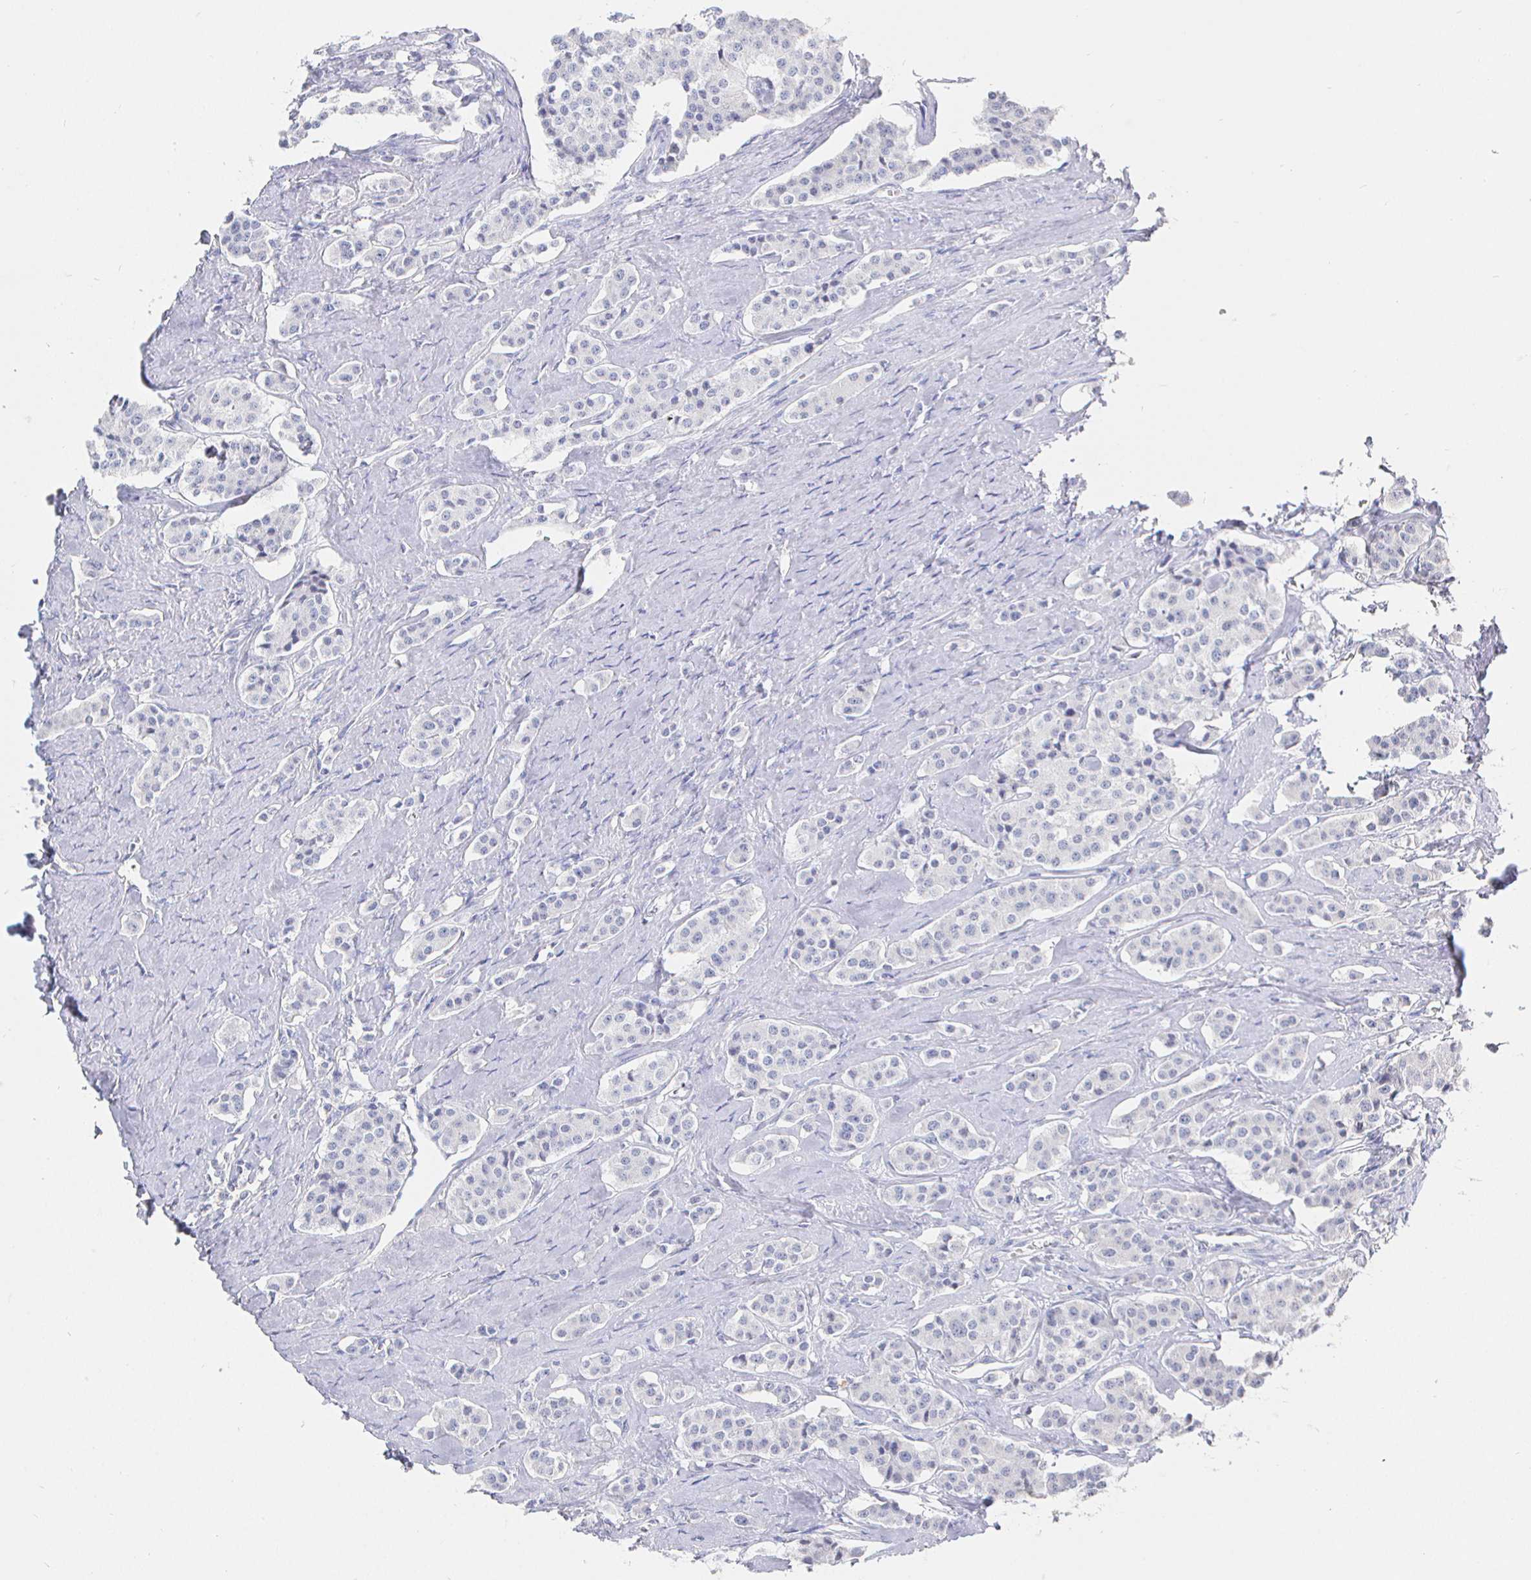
{"staining": {"intensity": "negative", "quantity": "none", "location": "none"}, "tissue": "carcinoid", "cell_type": "Tumor cells", "image_type": "cancer", "snomed": [{"axis": "morphology", "description": "Carcinoid, malignant, NOS"}, {"axis": "topography", "description": "Small intestine"}], "caption": "Carcinoid was stained to show a protein in brown. There is no significant staining in tumor cells.", "gene": "LRRC23", "patient": {"sex": "male", "age": 63}}